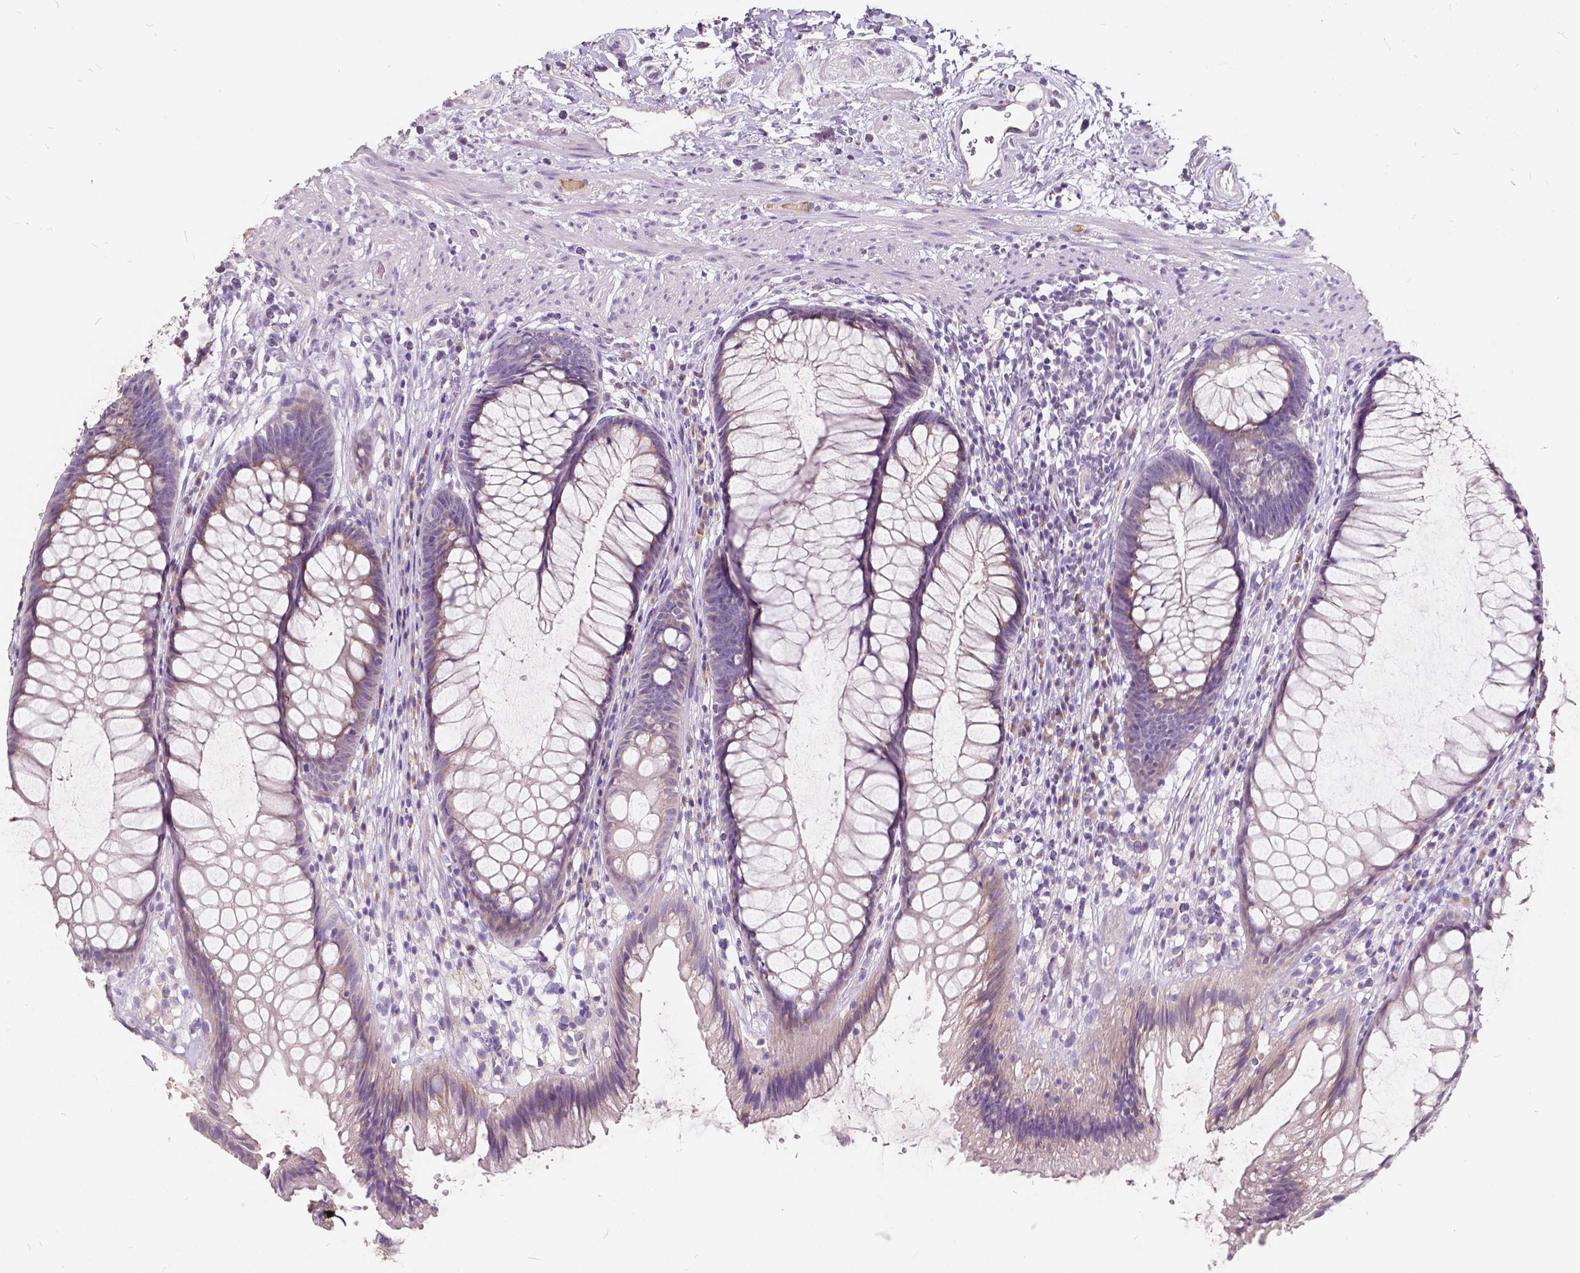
{"staining": {"intensity": "weak", "quantity": "25%-75%", "location": "cytoplasmic/membranous"}, "tissue": "rectum", "cell_type": "Glandular cells", "image_type": "normal", "snomed": [{"axis": "morphology", "description": "Normal tissue, NOS"}, {"axis": "topography", "description": "Smooth muscle"}, {"axis": "topography", "description": "Rectum"}], "caption": "The photomicrograph demonstrates a brown stain indicating the presence of a protein in the cytoplasmic/membranous of glandular cells in rectum.", "gene": "SLC7A8", "patient": {"sex": "male", "age": 53}}